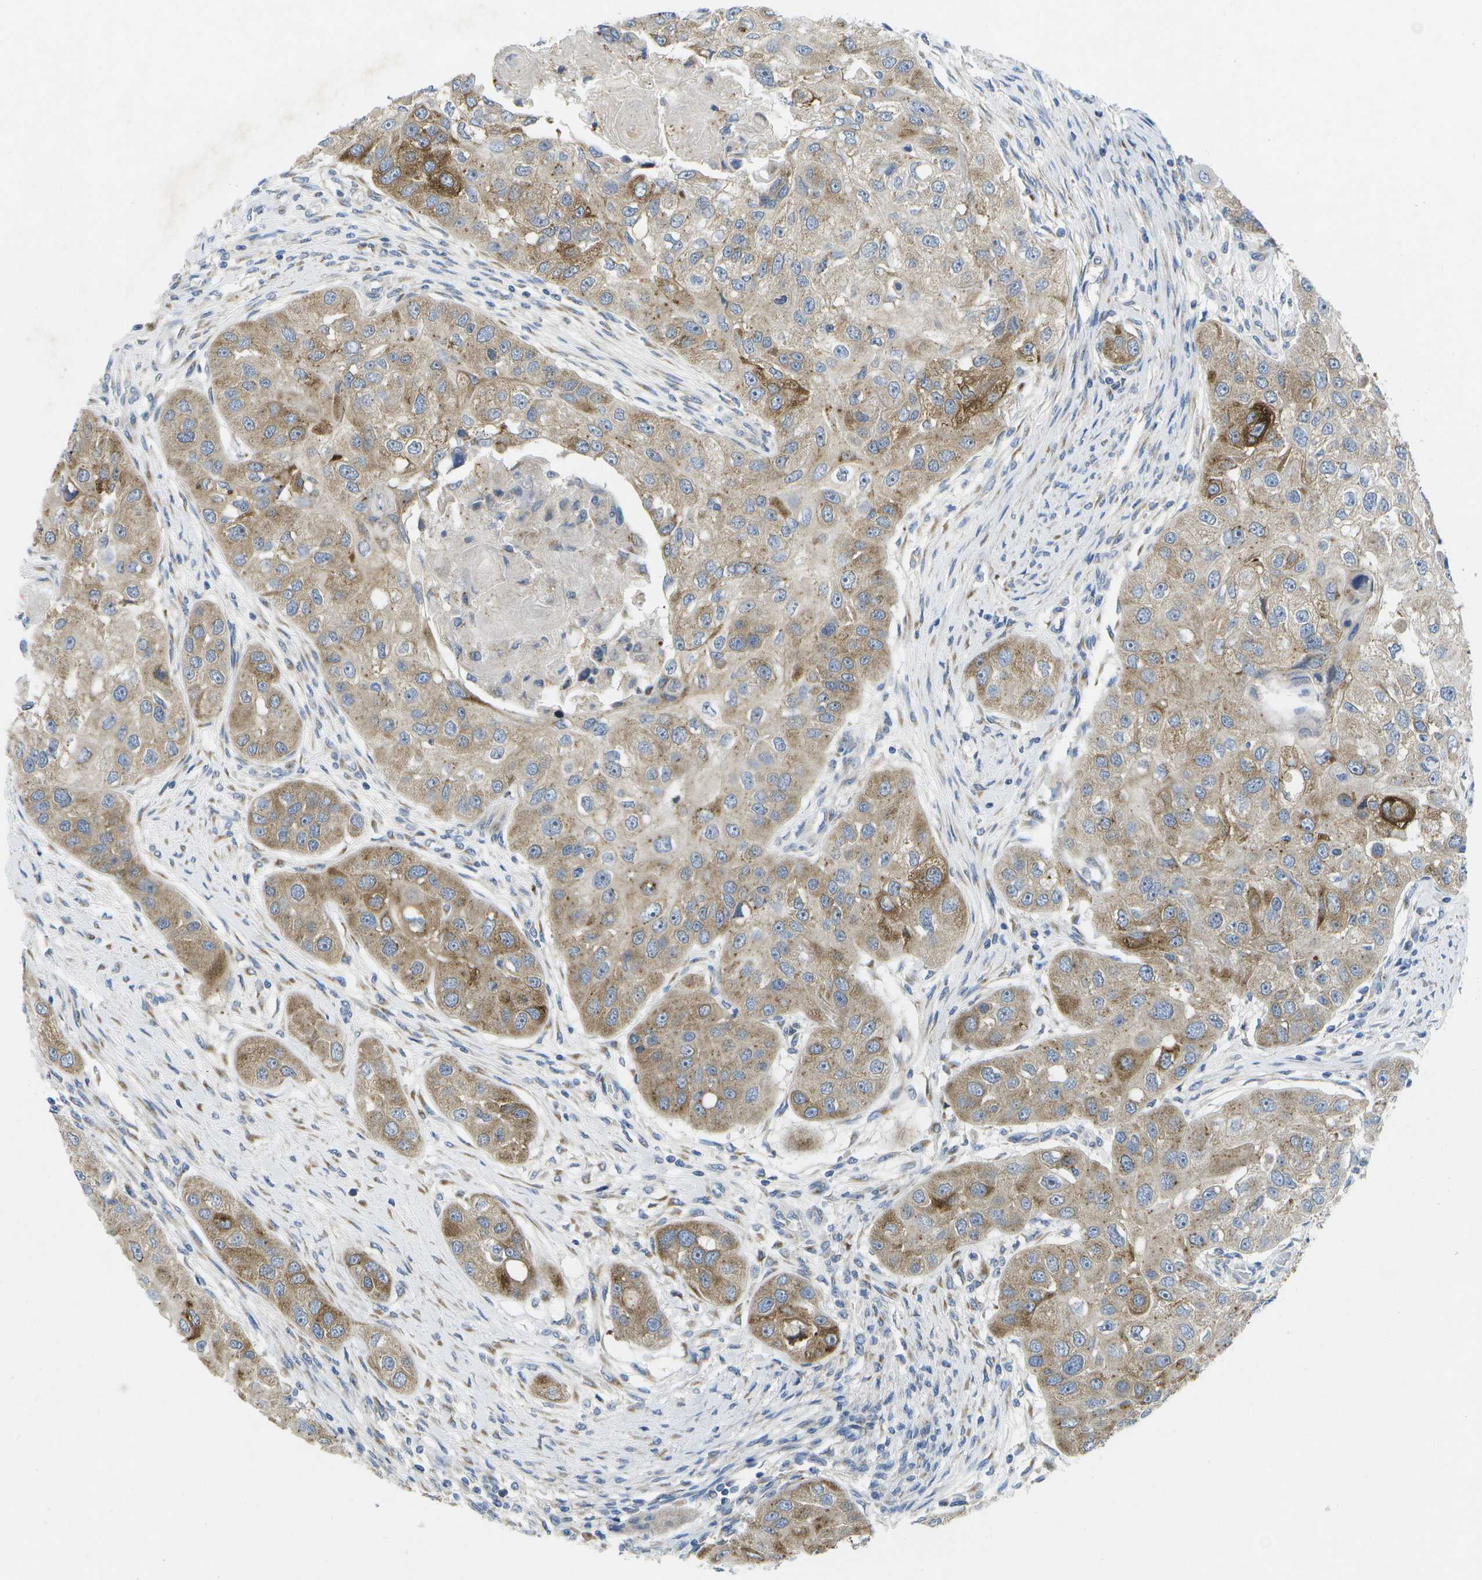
{"staining": {"intensity": "weak", "quantity": ">75%", "location": "cytoplasmic/membranous"}, "tissue": "head and neck cancer", "cell_type": "Tumor cells", "image_type": "cancer", "snomed": [{"axis": "morphology", "description": "Normal tissue, NOS"}, {"axis": "morphology", "description": "Squamous cell carcinoma, NOS"}, {"axis": "topography", "description": "Skeletal muscle"}, {"axis": "topography", "description": "Head-Neck"}], "caption": "Tumor cells show weak cytoplasmic/membranous staining in about >75% of cells in head and neck cancer.", "gene": "KDELR1", "patient": {"sex": "male", "age": 51}}